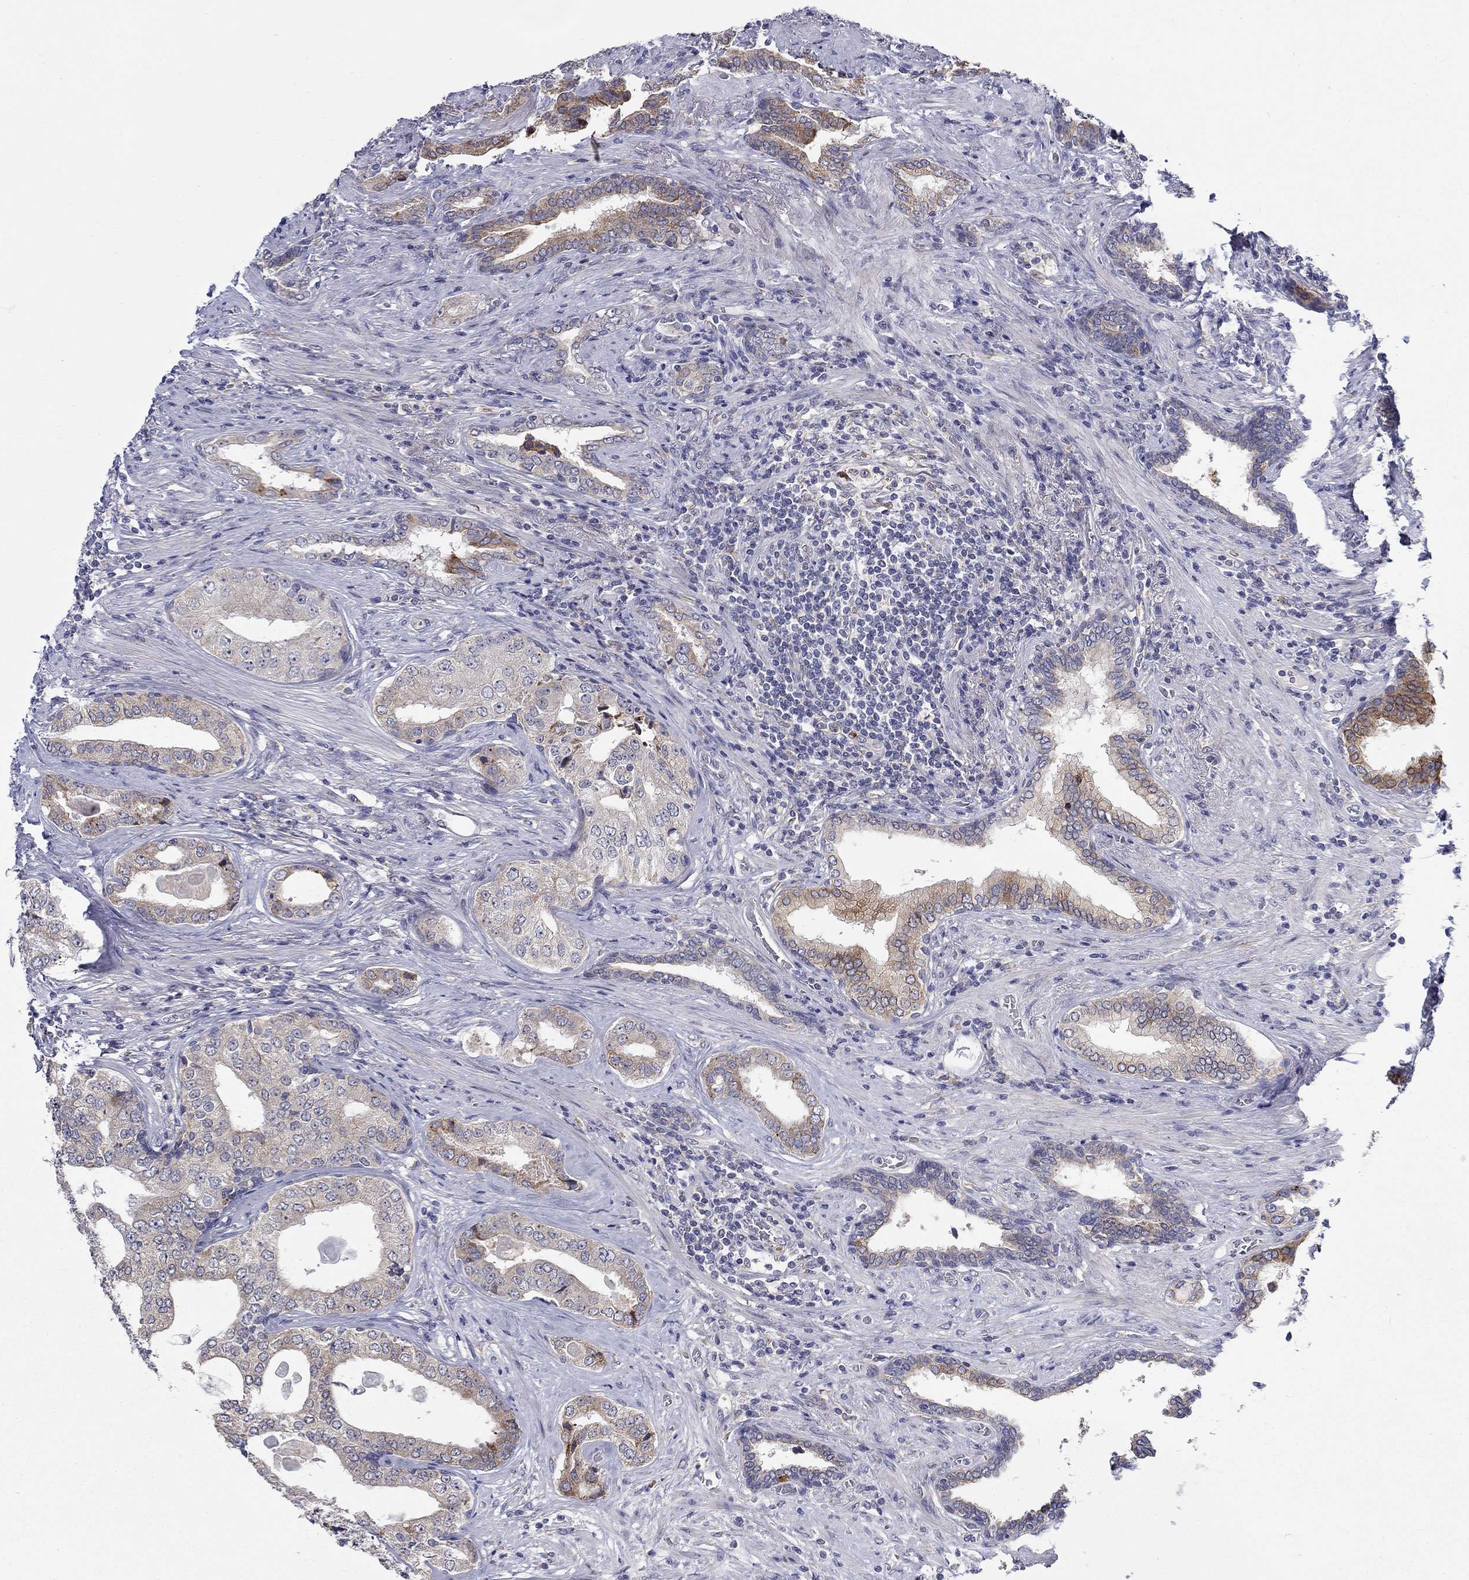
{"staining": {"intensity": "moderate", "quantity": "25%-75%", "location": "cytoplasmic/membranous"}, "tissue": "prostate cancer", "cell_type": "Tumor cells", "image_type": "cancer", "snomed": [{"axis": "morphology", "description": "Adenocarcinoma, Low grade"}, {"axis": "topography", "description": "Prostate and seminal vesicle, NOS"}], "caption": "Adenocarcinoma (low-grade) (prostate) stained for a protein (brown) demonstrates moderate cytoplasmic/membranous positive positivity in approximately 25%-75% of tumor cells.", "gene": "QRFPR", "patient": {"sex": "male", "age": 61}}